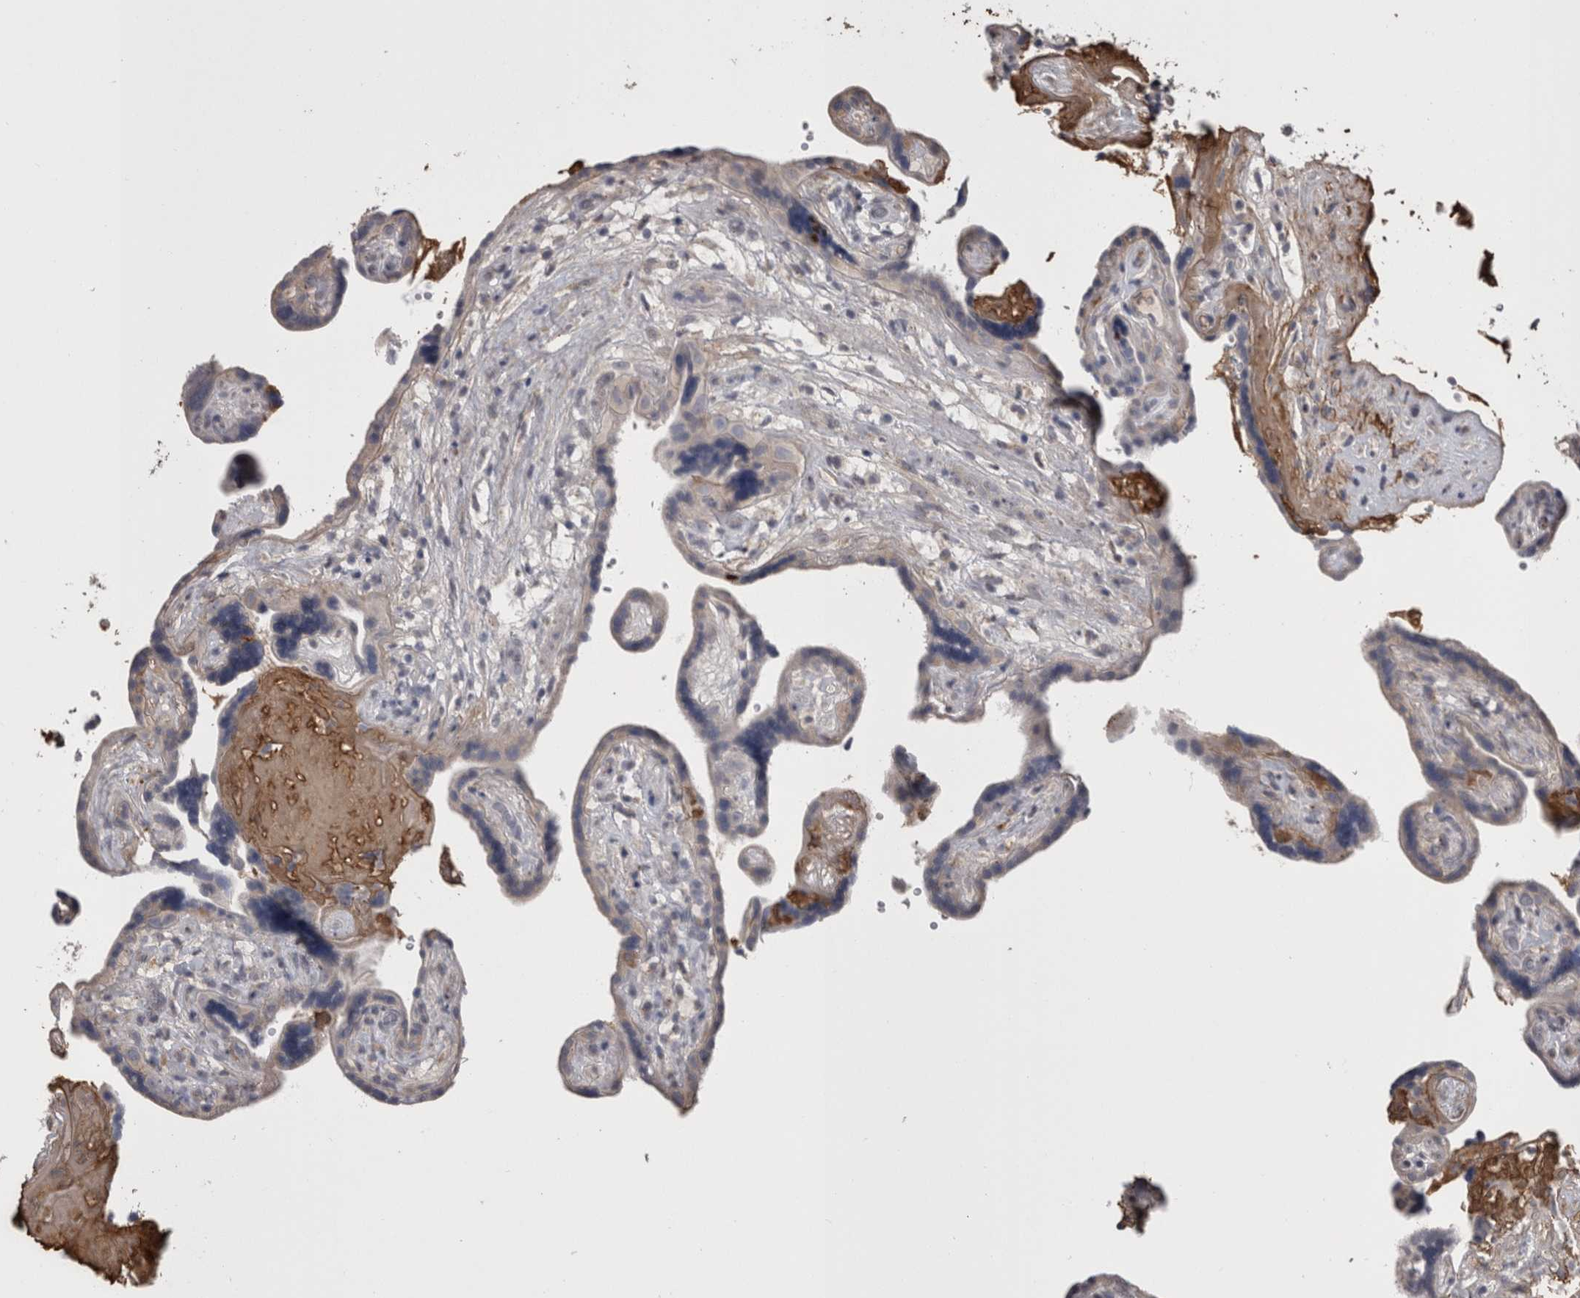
{"staining": {"intensity": "moderate", "quantity": "<25%", "location": "cytoplasmic/membranous"}, "tissue": "placenta", "cell_type": "Decidual cells", "image_type": "normal", "snomed": [{"axis": "morphology", "description": "Normal tissue, NOS"}, {"axis": "topography", "description": "Placenta"}], "caption": "Placenta was stained to show a protein in brown. There is low levels of moderate cytoplasmic/membranous staining in approximately <25% of decidual cells.", "gene": "STC1", "patient": {"sex": "female", "age": 30}}